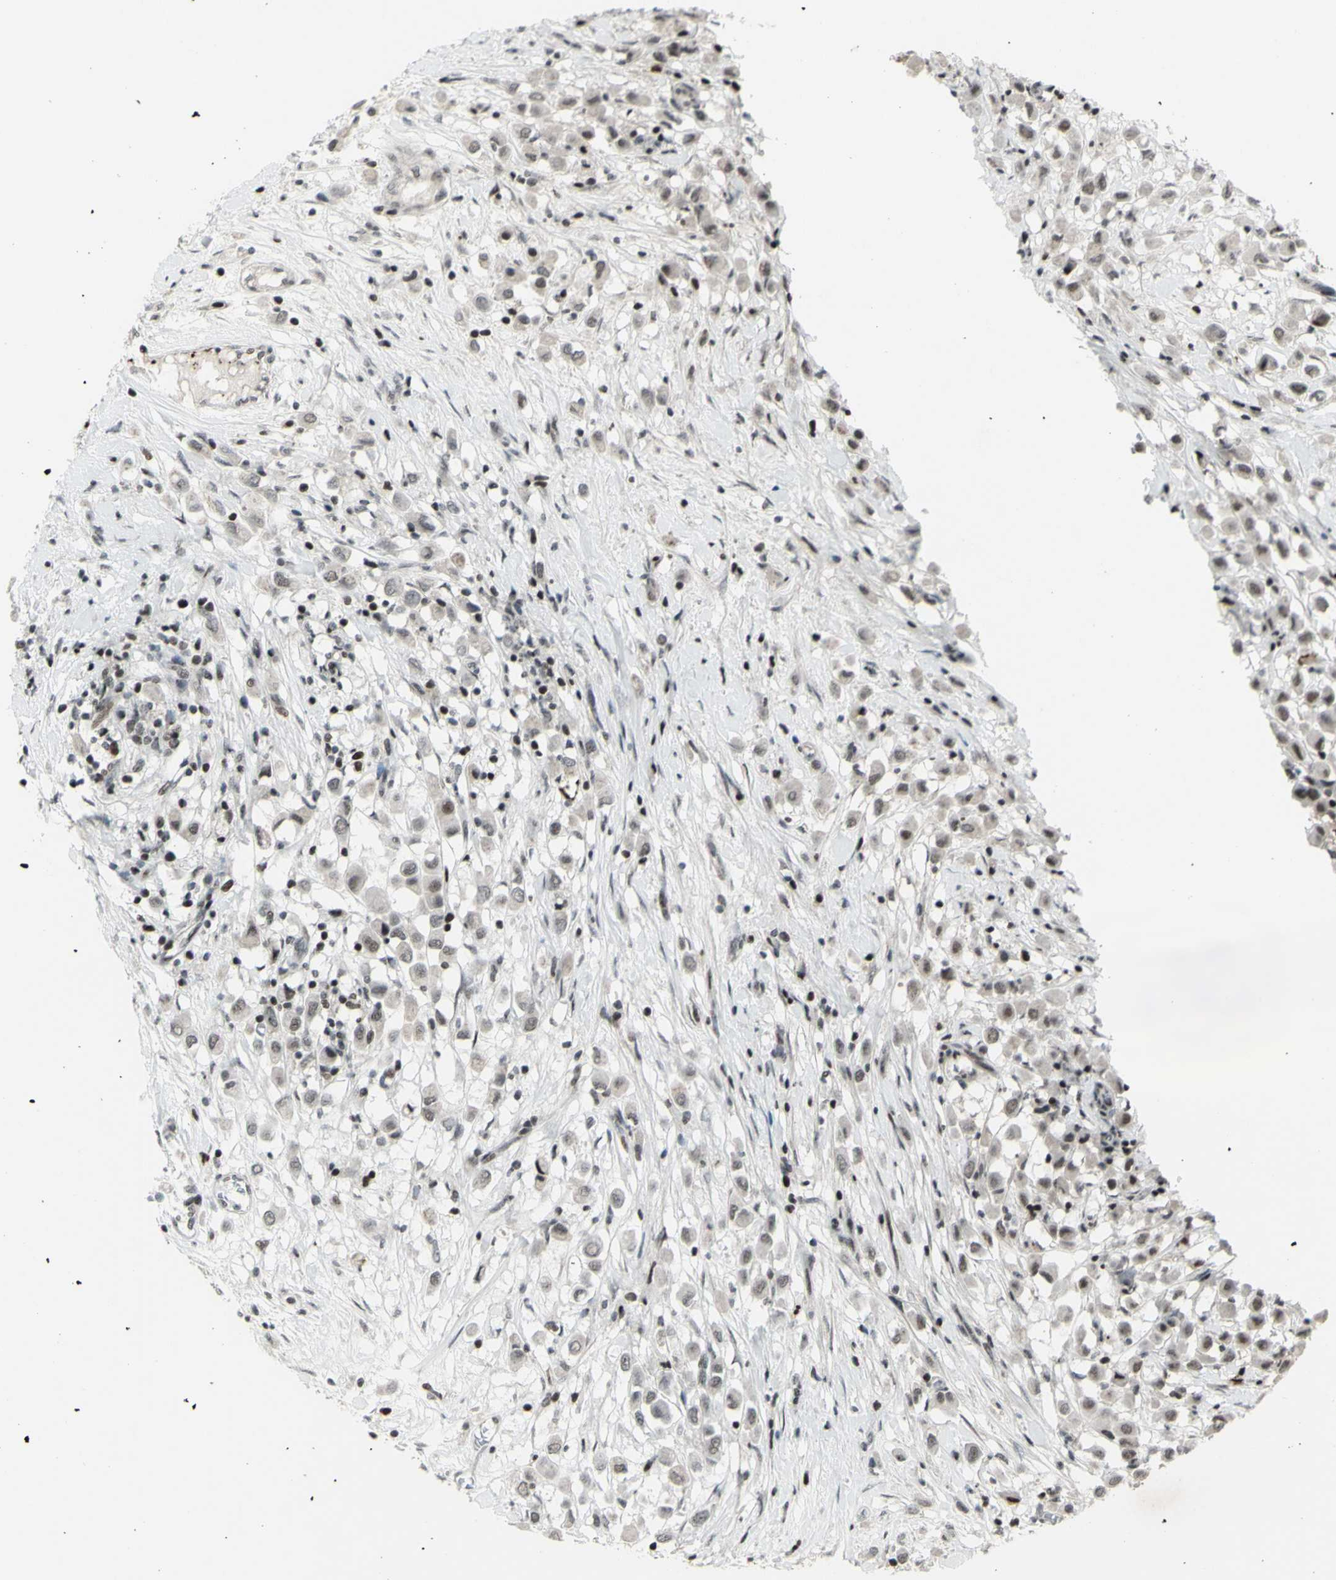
{"staining": {"intensity": "weak", "quantity": "<25%", "location": "nuclear"}, "tissue": "breast cancer", "cell_type": "Tumor cells", "image_type": "cancer", "snomed": [{"axis": "morphology", "description": "Duct carcinoma"}, {"axis": "topography", "description": "Breast"}], "caption": "Tumor cells show no significant positivity in breast cancer. The staining is performed using DAB brown chromogen with nuclei counter-stained in using hematoxylin.", "gene": "SUPT6H", "patient": {"sex": "female", "age": 61}}